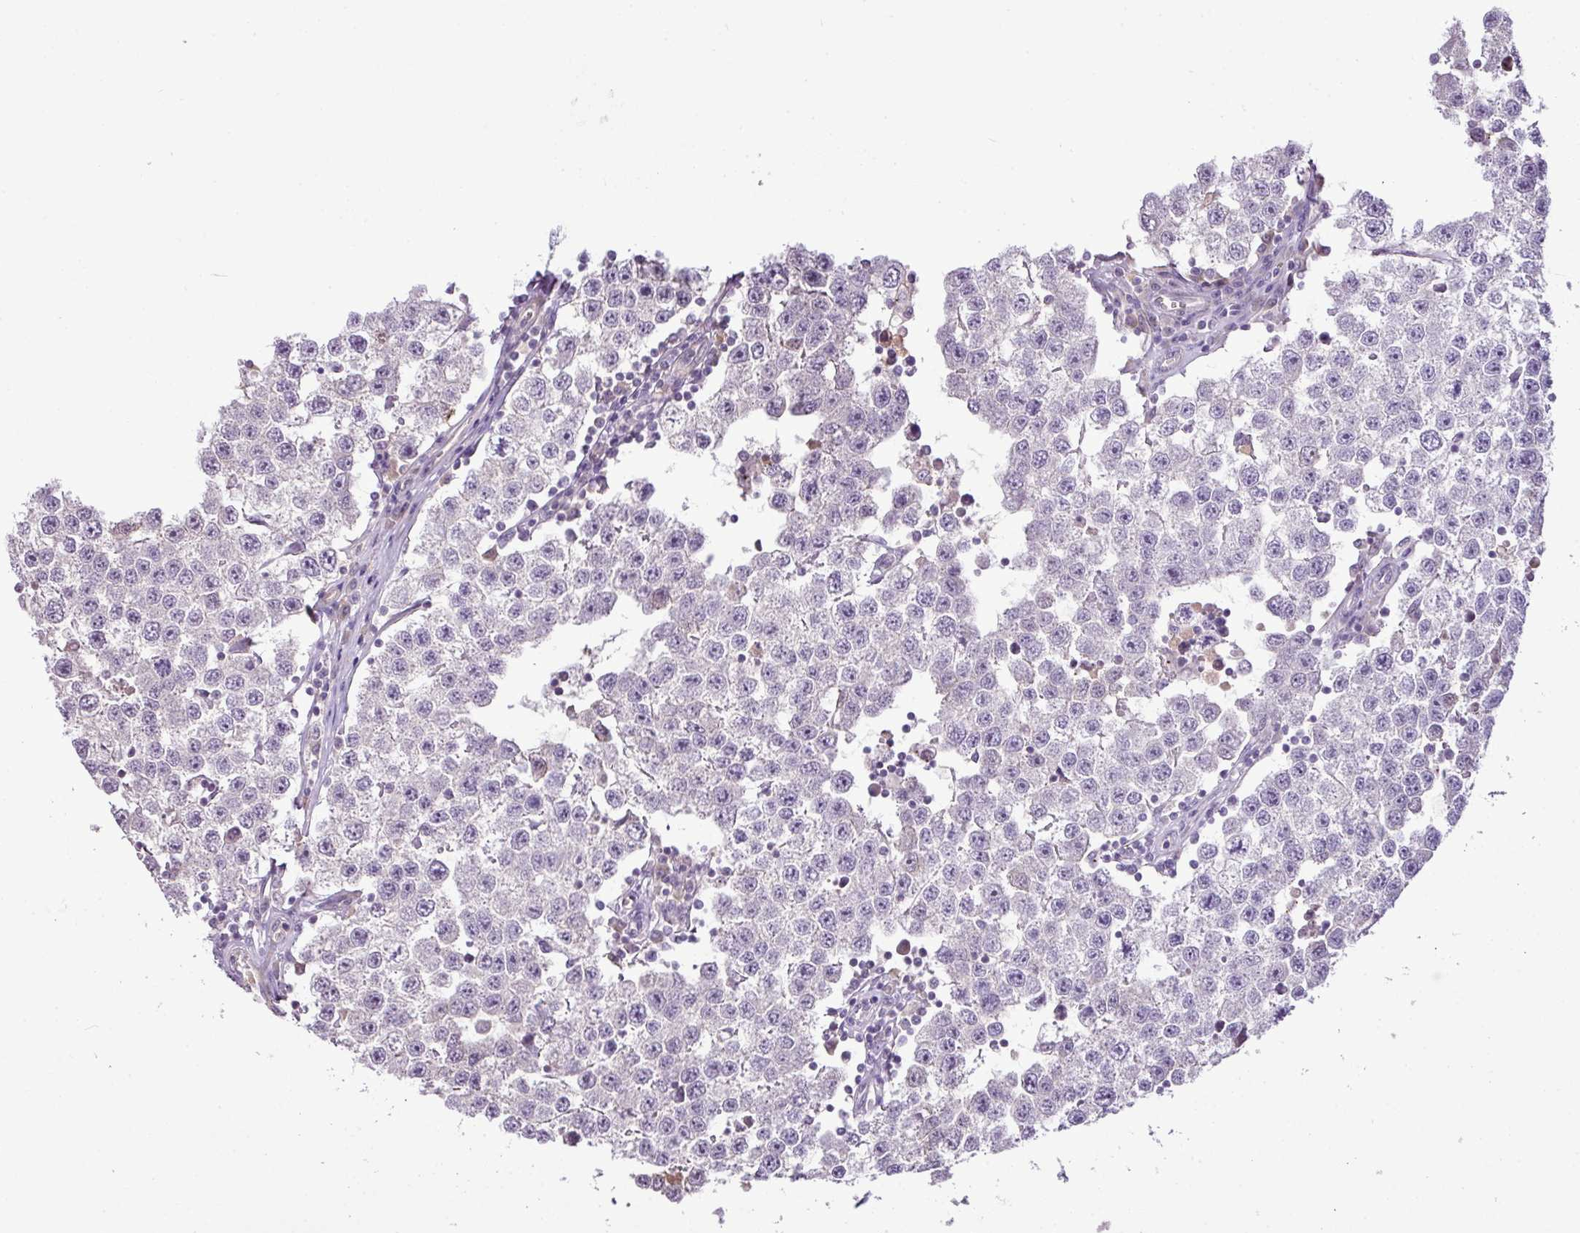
{"staining": {"intensity": "negative", "quantity": "none", "location": "none"}, "tissue": "testis cancer", "cell_type": "Tumor cells", "image_type": "cancer", "snomed": [{"axis": "morphology", "description": "Seminoma, NOS"}, {"axis": "topography", "description": "Testis"}], "caption": "Immunohistochemical staining of seminoma (testis) shows no significant positivity in tumor cells.", "gene": "DNAJB13", "patient": {"sex": "male", "age": 34}}